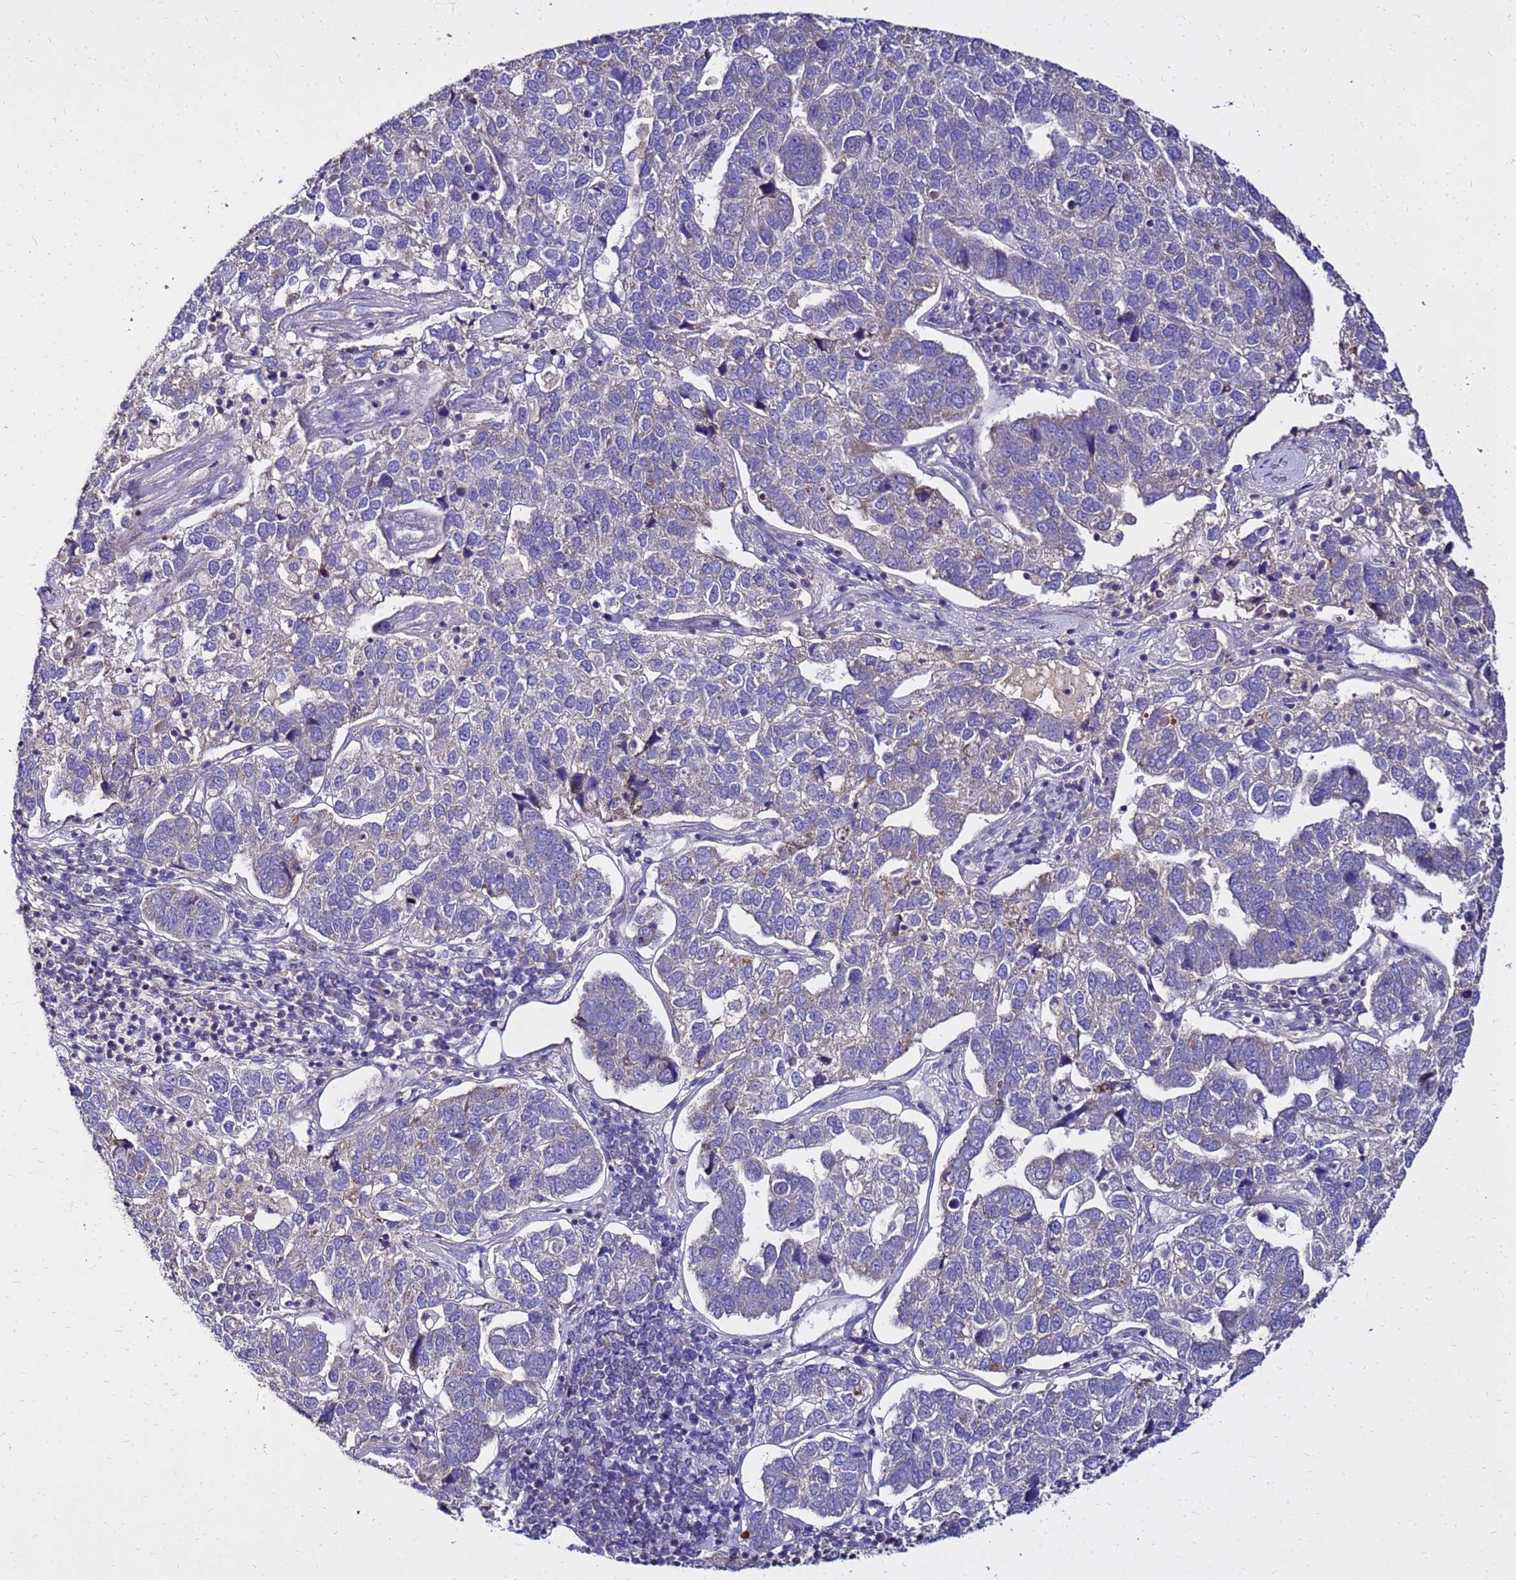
{"staining": {"intensity": "negative", "quantity": "none", "location": "none"}, "tissue": "pancreatic cancer", "cell_type": "Tumor cells", "image_type": "cancer", "snomed": [{"axis": "morphology", "description": "Adenocarcinoma, NOS"}, {"axis": "topography", "description": "Pancreas"}], "caption": "Histopathology image shows no protein expression in tumor cells of adenocarcinoma (pancreatic) tissue.", "gene": "COX14", "patient": {"sex": "female", "age": 61}}